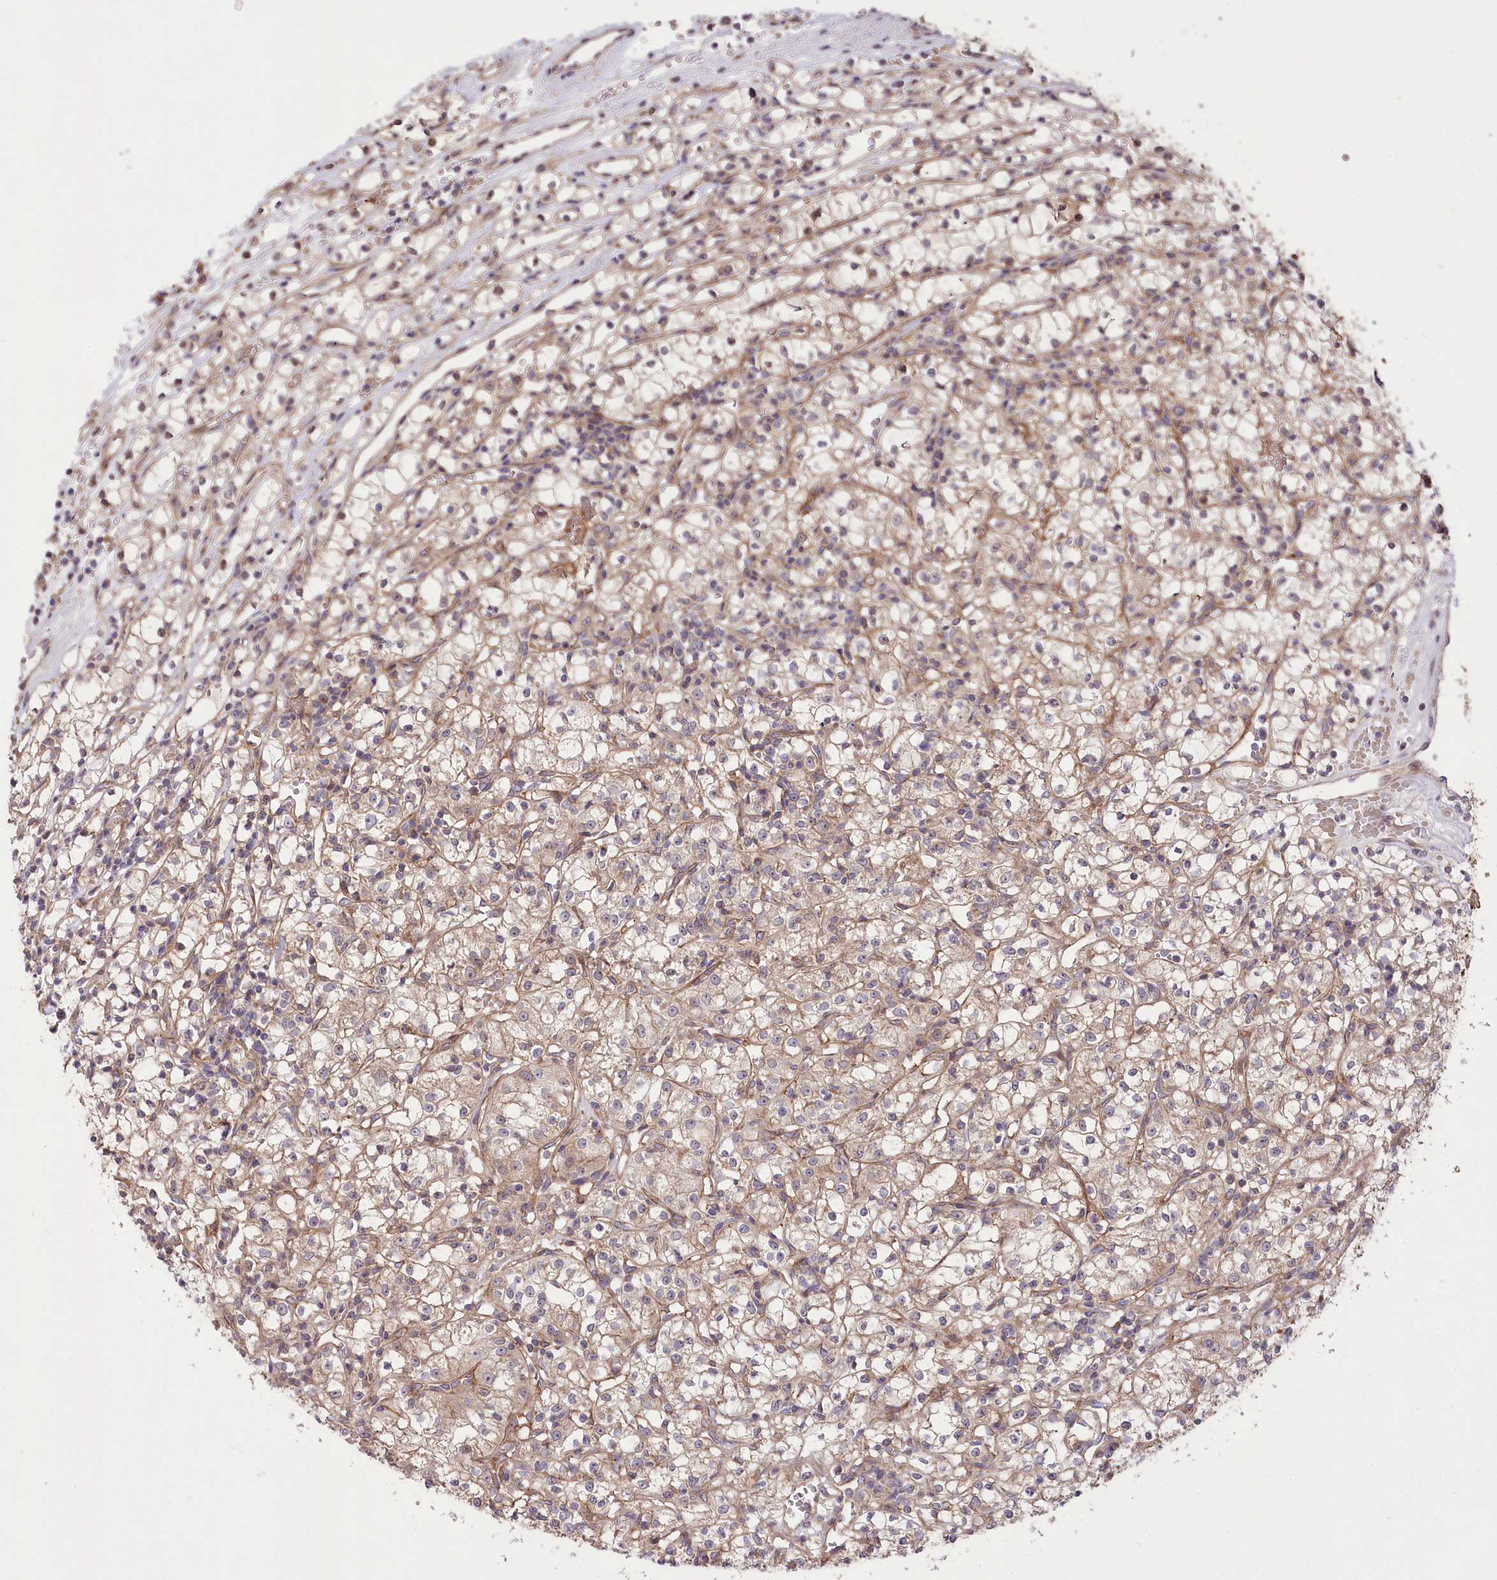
{"staining": {"intensity": "weak", "quantity": ">75%", "location": "cytoplasmic/membranous"}, "tissue": "renal cancer", "cell_type": "Tumor cells", "image_type": "cancer", "snomed": [{"axis": "morphology", "description": "Adenocarcinoma, NOS"}, {"axis": "topography", "description": "Kidney"}], "caption": "Protein positivity by immunohistochemistry (IHC) exhibits weak cytoplasmic/membranous expression in about >75% of tumor cells in renal cancer.", "gene": "TRUB1", "patient": {"sex": "female", "age": 59}}